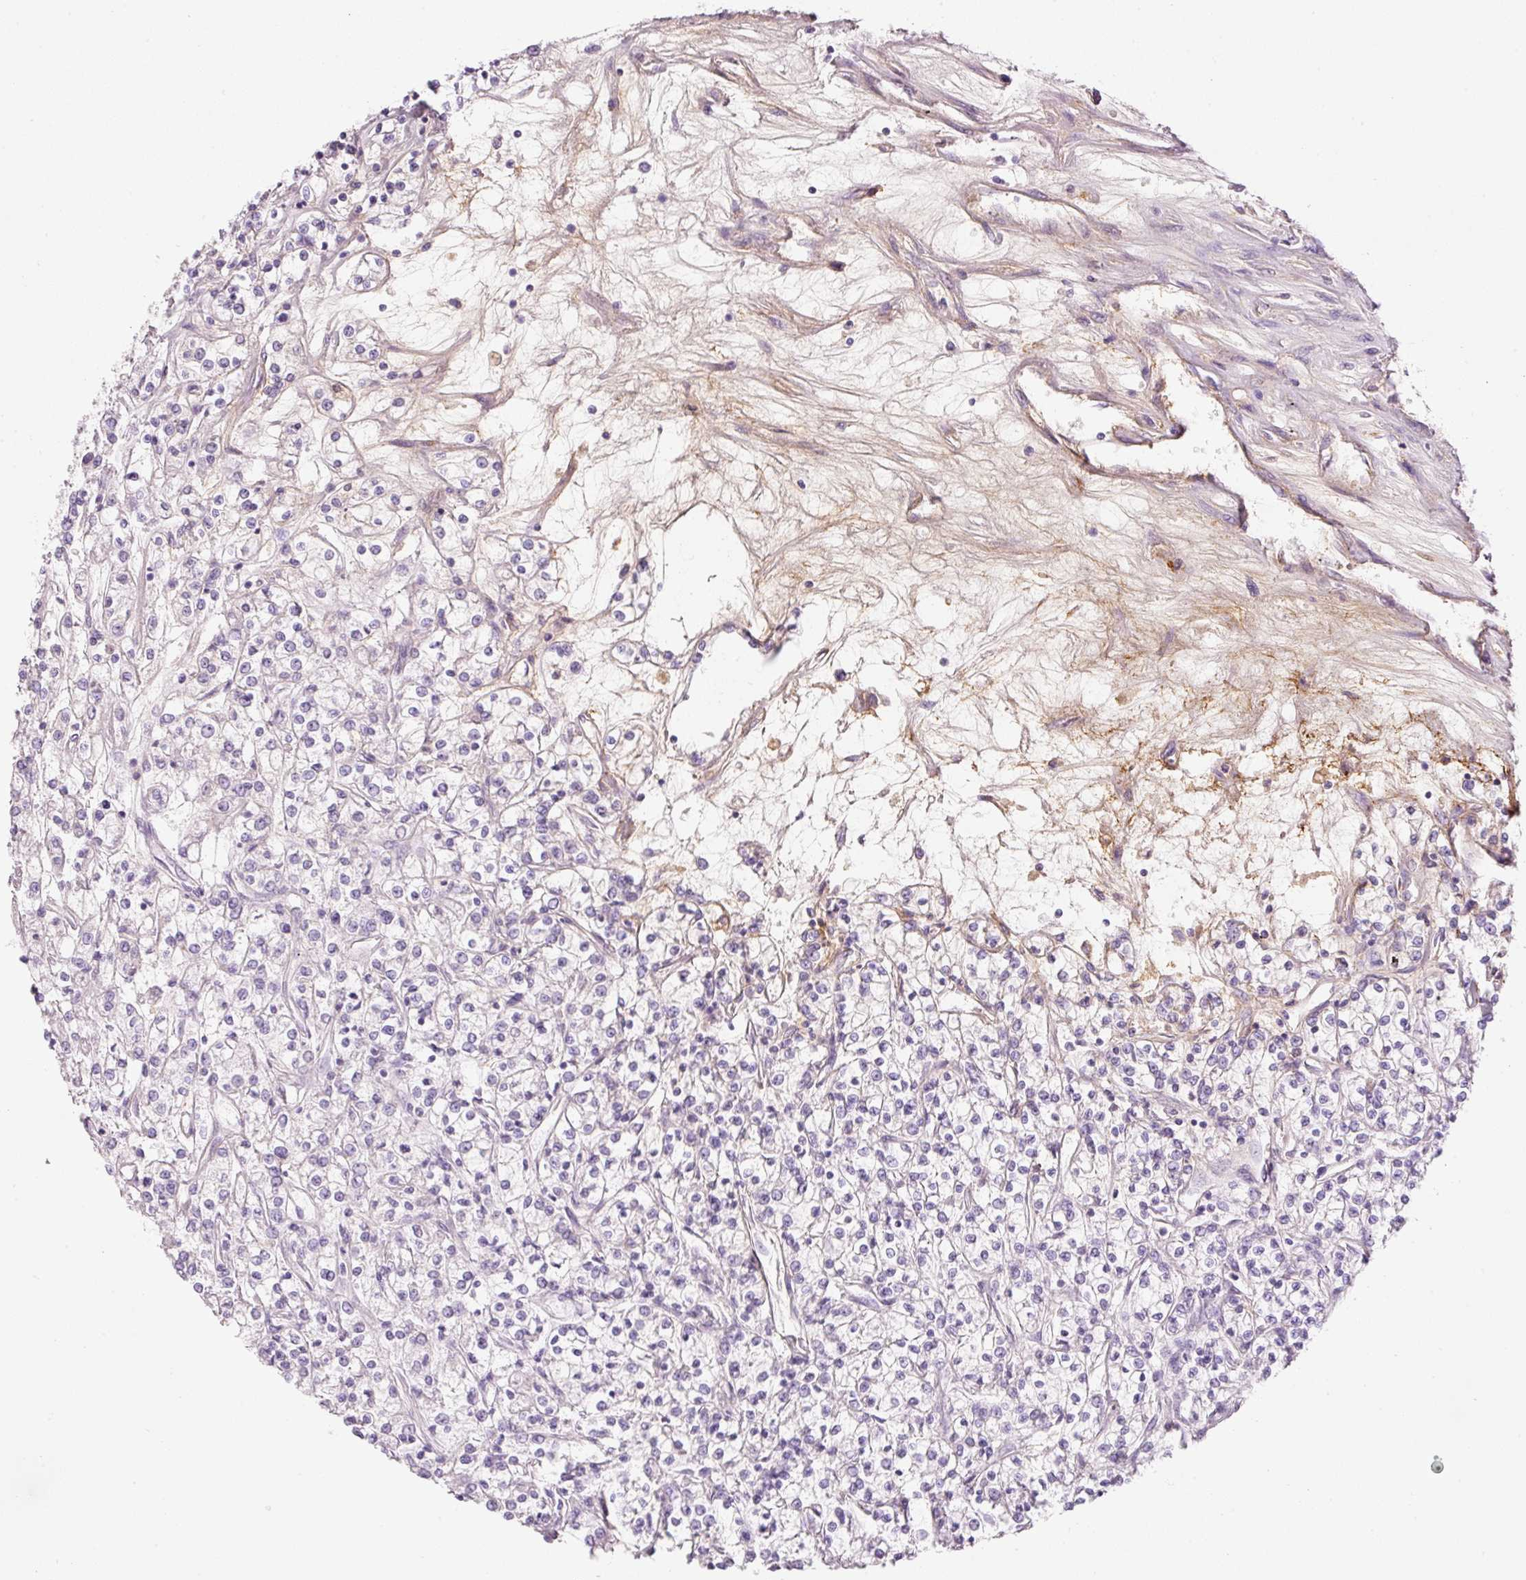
{"staining": {"intensity": "negative", "quantity": "none", "location": "none"}, "tissue": "renal cancer", "cell_type": "Tumor cells", "image_type": "cancer", "snomed": [{"axis": "morphology", "description": "Adenocarcinoma, NOS"}, {"axis": "topography", "description": "Kidney"}], "caption": "High power microscopy photomicrograph of an IHC micrograph of renal adenocarcinoma, revealing no significant staining in tumor cells.", "gene": "MFAP4", "patient": {"sex": "female", "age": 59}}